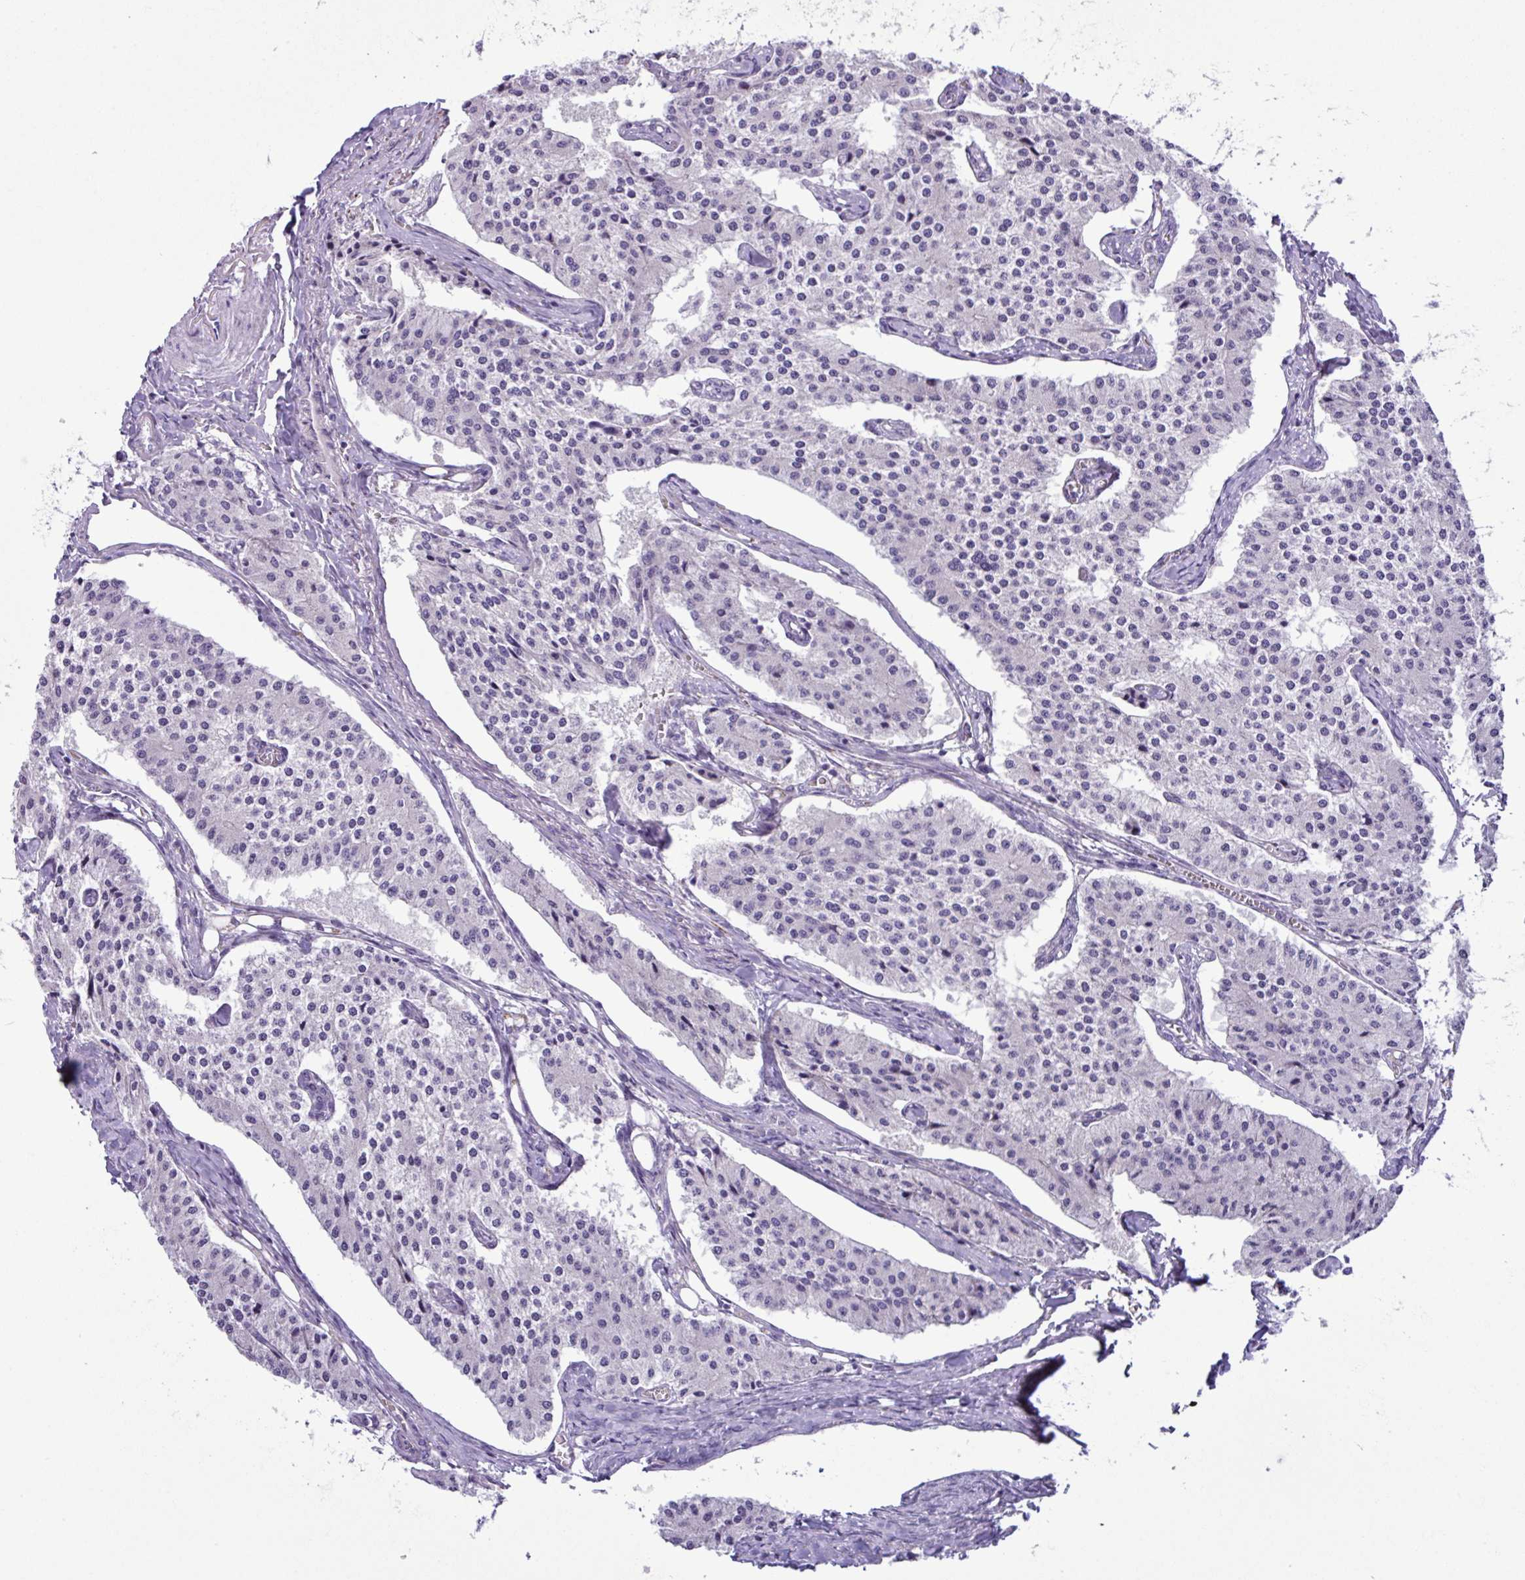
{"staining": {"intensity": "negative", "quantity": "none", "location": "none"}, "tissue": "carcinoid", "cell_type": "Tumor cells", "image_type": "cancer", "snomed": [{"axis": "morphology", "description": "Carcinoid, malignant, NOS"}, {"axis": "topography", "description": "Colon"}], "caption": "Tumor cells show no significant positivity in malignant carcinoid.", "gene": "MRM2", "patient": {"sex": "female", "age": 52}}